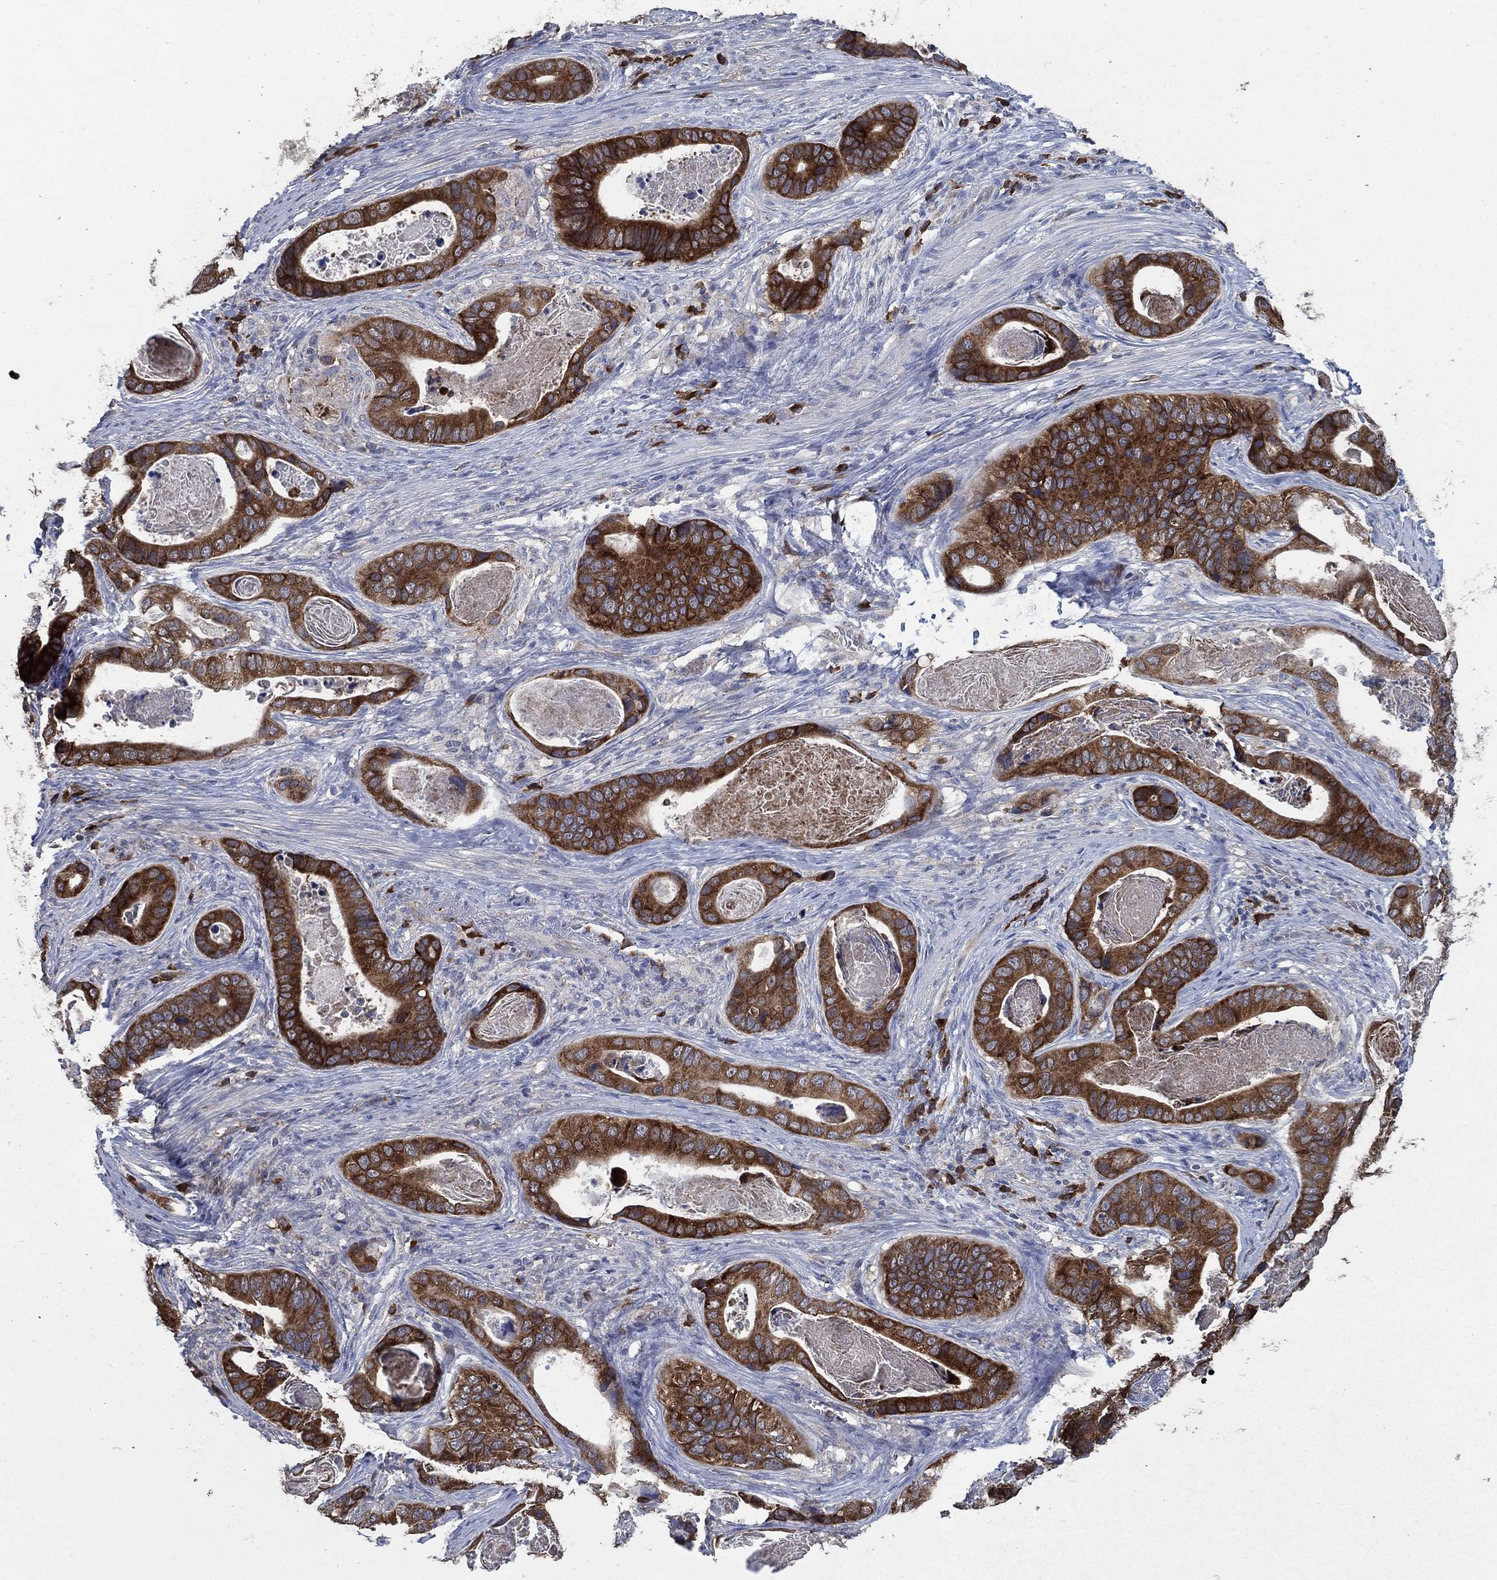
{"staining": {"intensity": "strong", "quantity": ">75%", "location": "cytoplasmic/membranous"}, "tissue": "stomach cancer", "cell_type": "Tumor cells", "image_type": "cancer", "snomed": [{"axis": "morphology", "description": "Adenocarcinoma, NOS"}, {"axis": "topography", "description": "Stomach"}], "caption": "The micrograph exhibits immunohistochemical staining of stomach cancer (adenocarcinoma). There is strong cytoplasmic/membranous staining is appreciated in approximately >75% of tumor cells.", "gene": "HID1", "patient": {"sex": "male", "age": 84}}